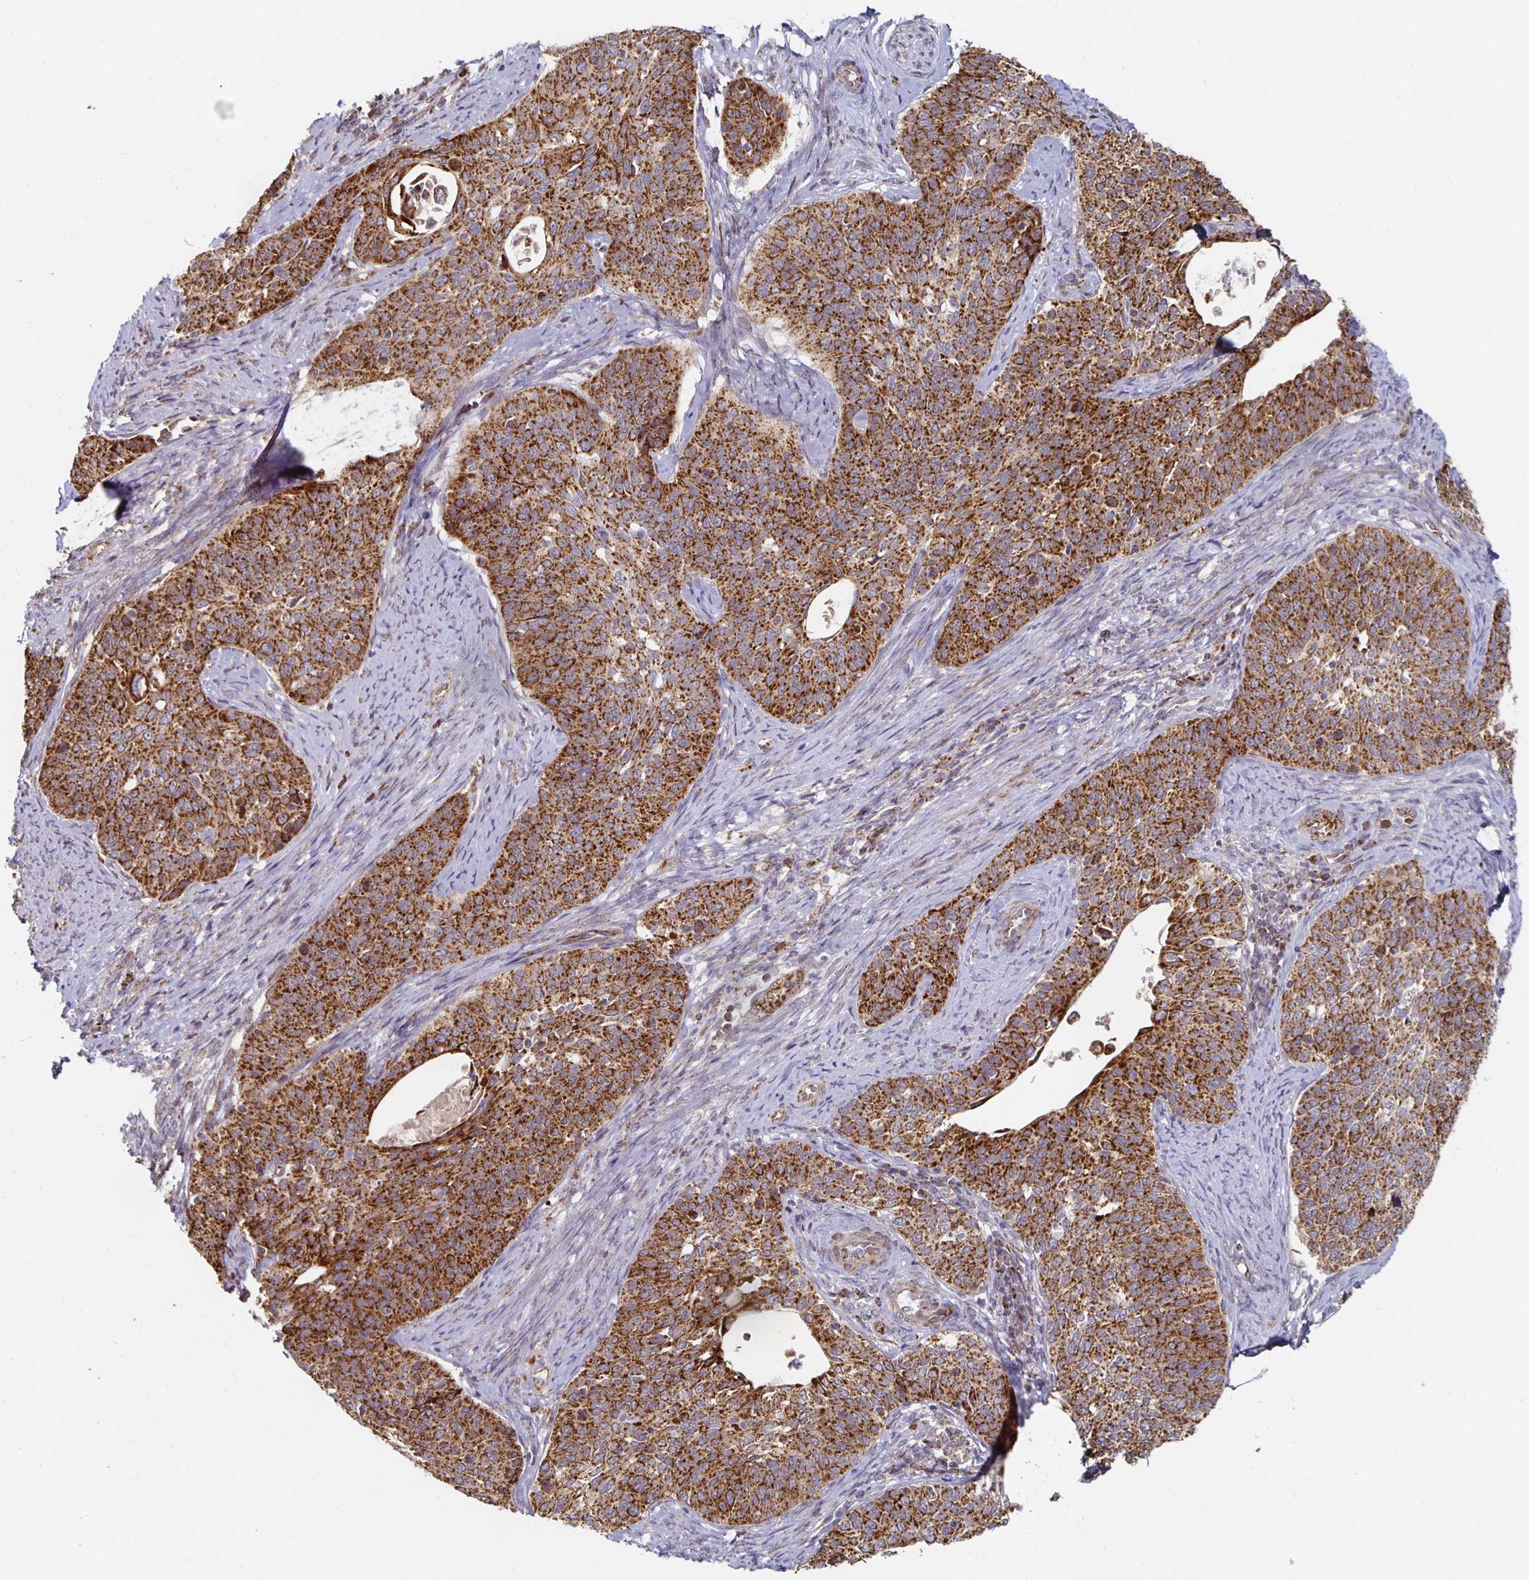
{"staining": {"intensity": "strong", "quantity": ">75%", "location": "cytoplasmic/membranous"}, "tissue": "cervical cancer", "cell_type": "Tumor cells", "image_type": "cancer", "snomed": [{"axis": "morphology", "description": "Squamous cell carcinoma, NOS"}, {"axis": "topography", "description": "Cervix"}], "caption": "IHC of cervical squamous cell carcinoma shows high levels of strong cytoplasmic/membranous staining in about >75% of tumor cells.", "gene": "MRPL28", "patient": {"sex": "female", "age": 69}}